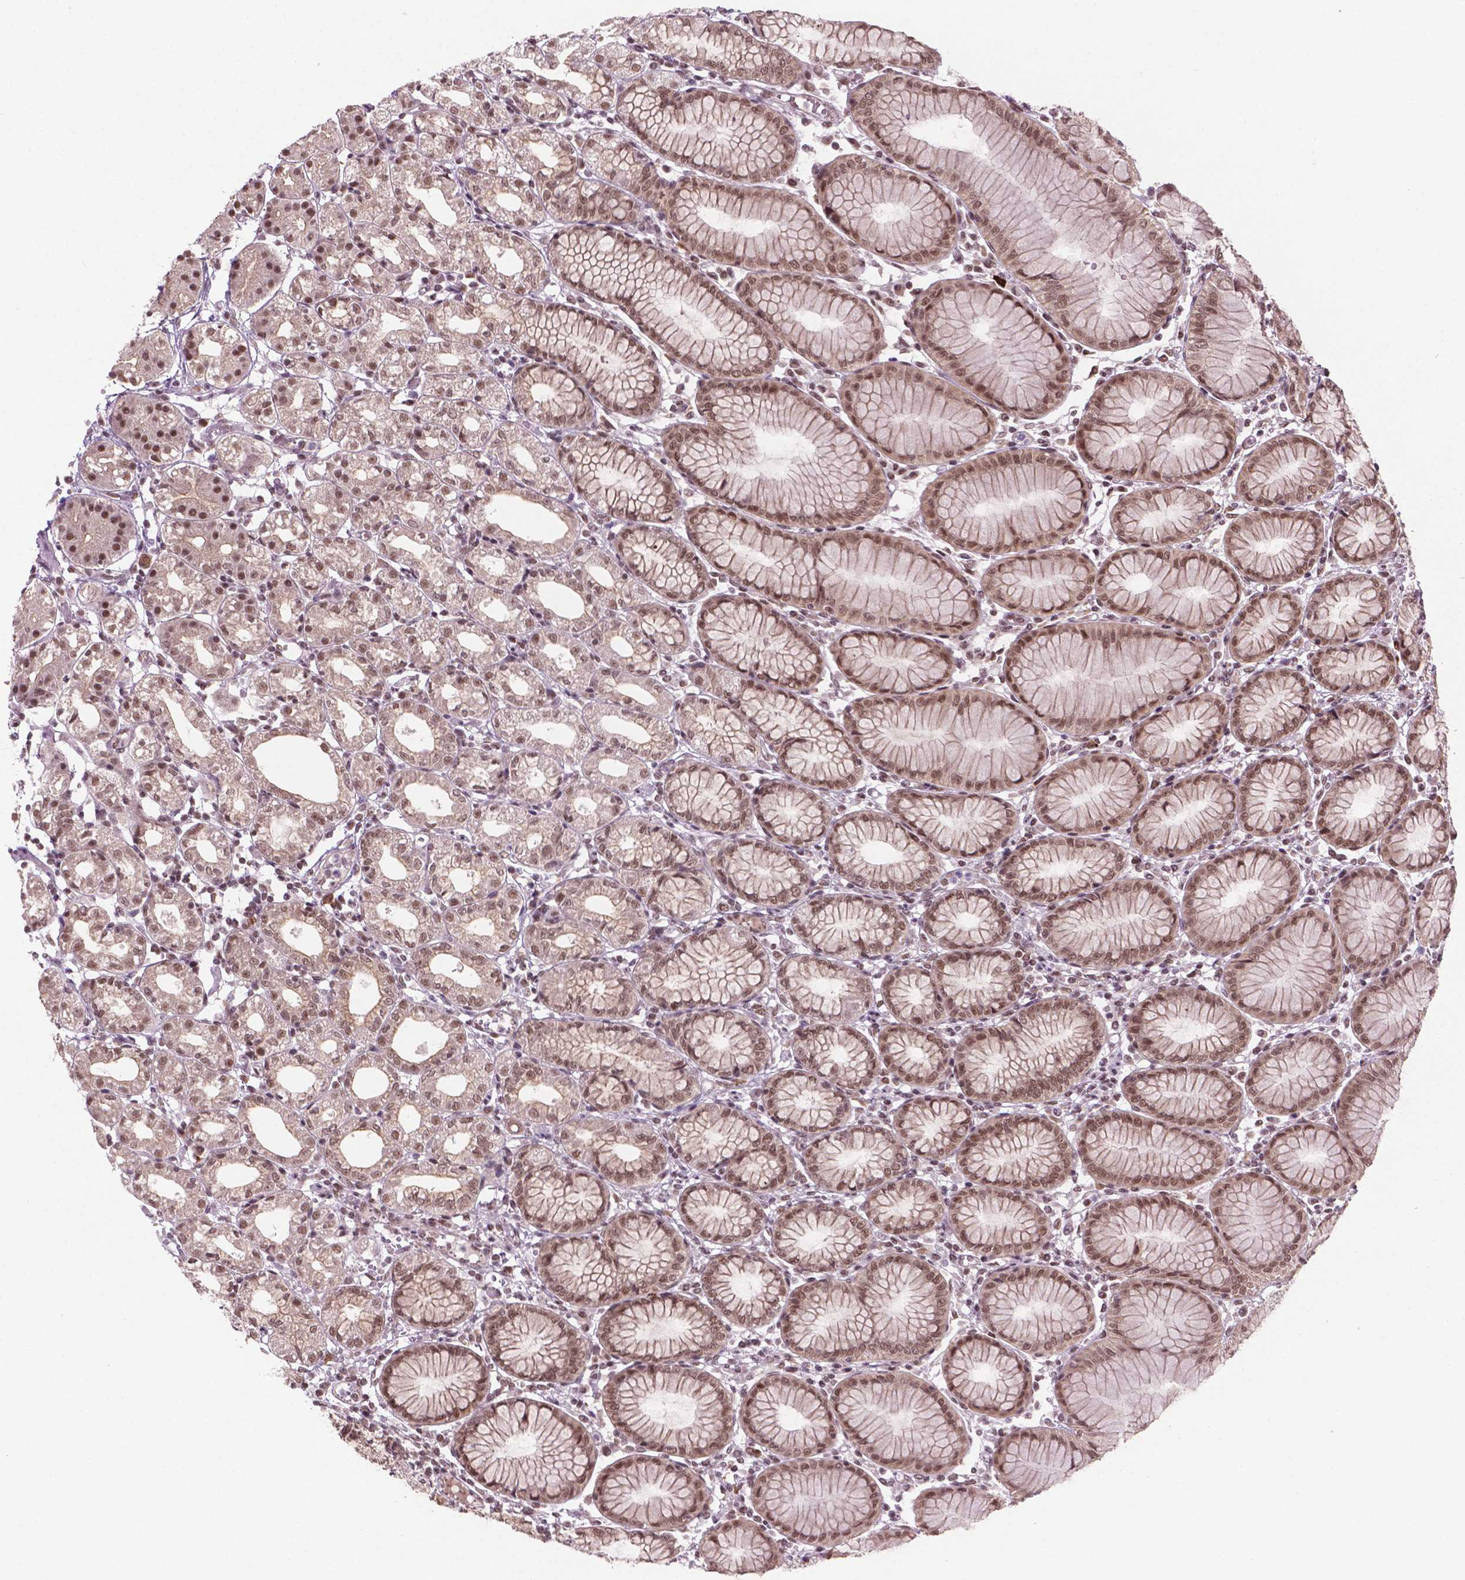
{"staining": {"intensity": "moderate", "quantity": "25%-75%", "location": "cytoplasmic/membranous,nuclear"}, "tissue": "stomach", "cell_type": "Glandular cells", "image_type": "normal", "snomed": [{"axis": "morphology", "description": "Normal tissue, NOS"}, {"axis": "topography", "description": "Skeletal muscle"}, {"axis": "topography", "description": "Stomach"}], "caption": "Immunohistochemical staining of unremarkable human stomach demonstrates moderate cytoplasmic/membranous,nuclear protein expression in about 25%-75% of glandular cells.", "gene": "PHAX", "patient": {"sex": "female", "age": 57}}